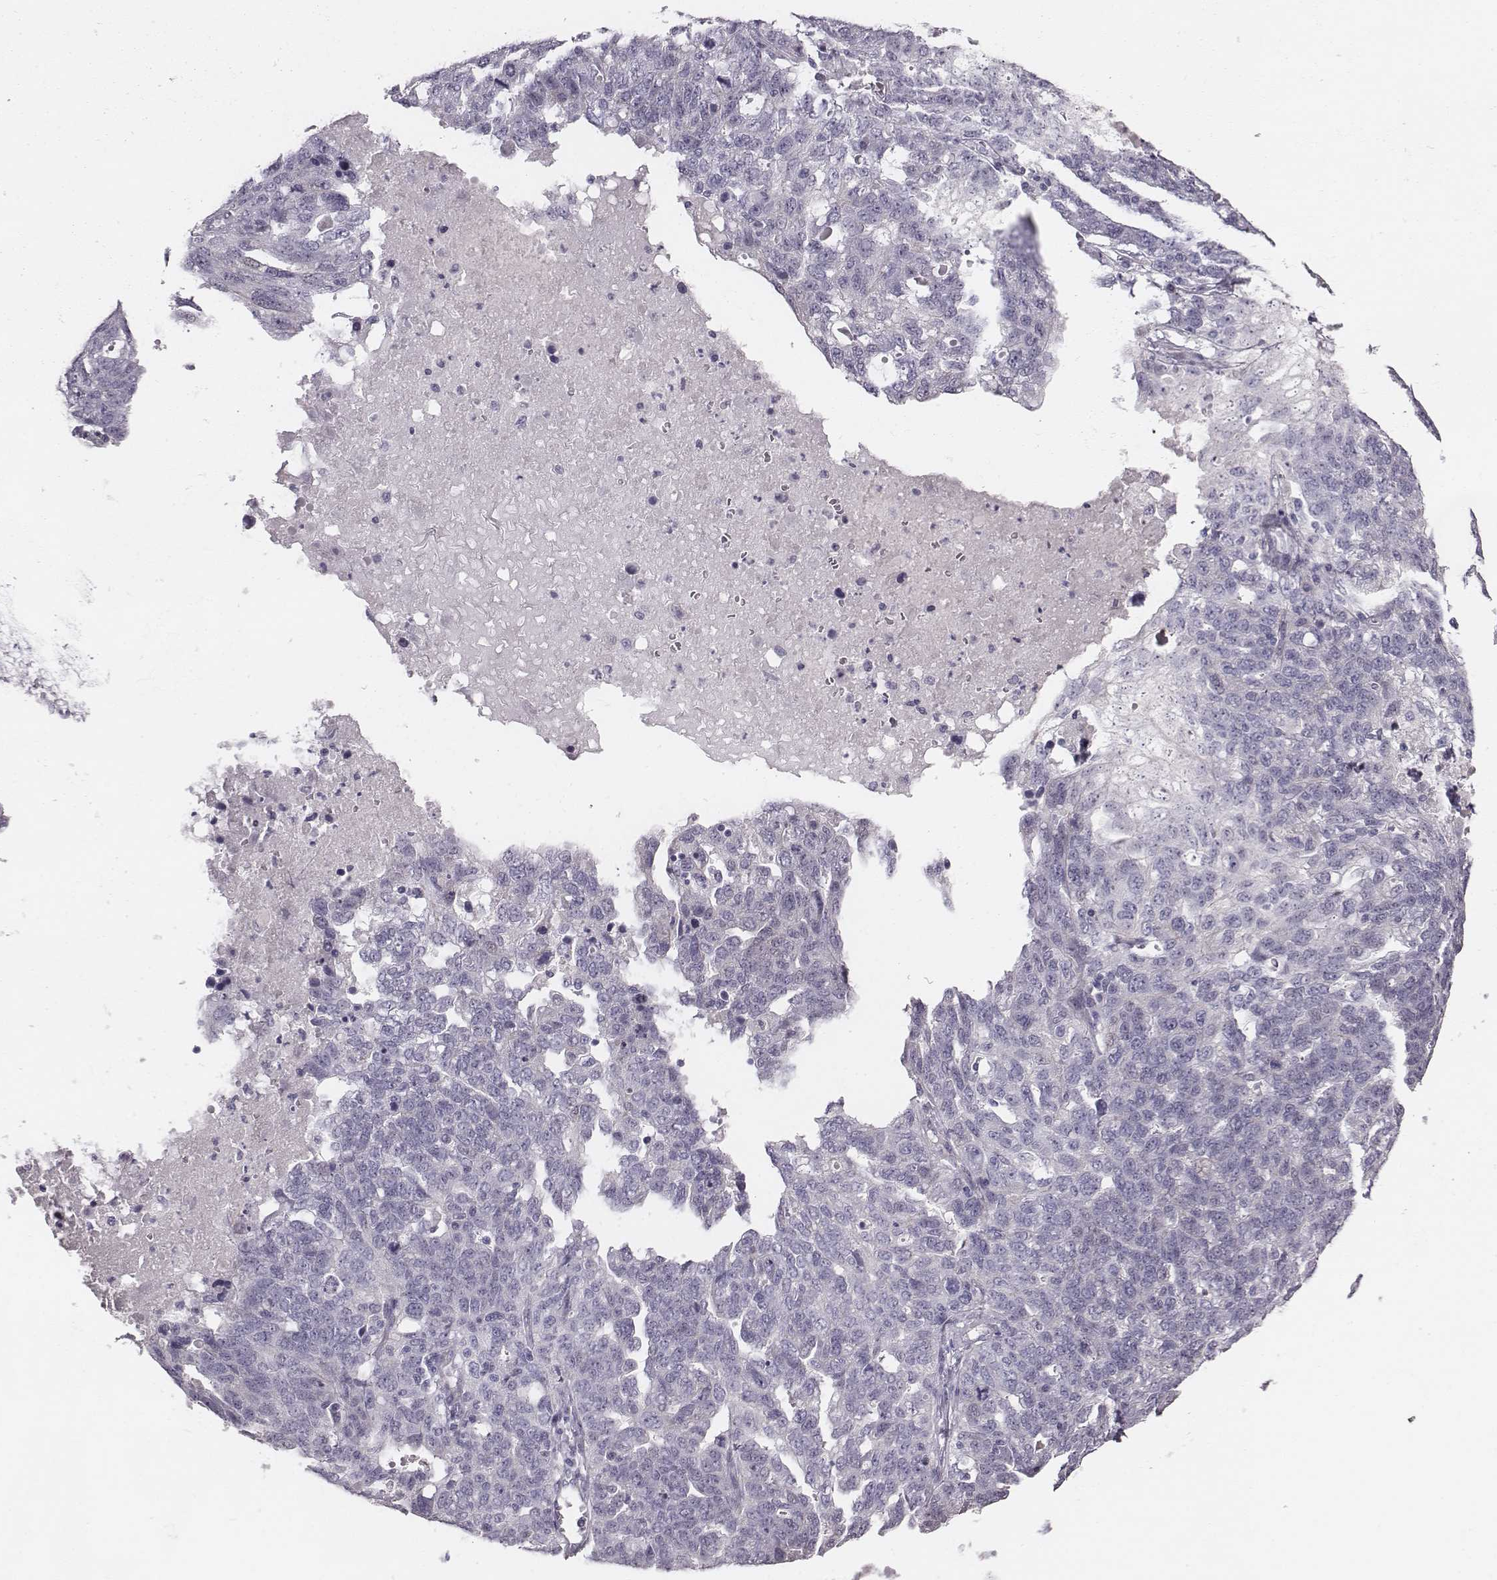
{"staining": {"intensity": "negative", "quantity": "none", "location": "none"}, "tissue": "ovarian cancer", "cell_type": "Tumor cells", "image_type": "cancer", "snomed": [{"axis": "morphology", "description": "Cystadenocarcinoma, serous, NOS"}, {"axis": "topography", "description": "Ovary"}], "caption": "This is a photomicrograph of immunohistochemistry (IHC) staining of ovarian cancer, which shows no expression in tumor cells.", "gene": "CACNG4", "patient": {"sex": "female", "age": 71}}